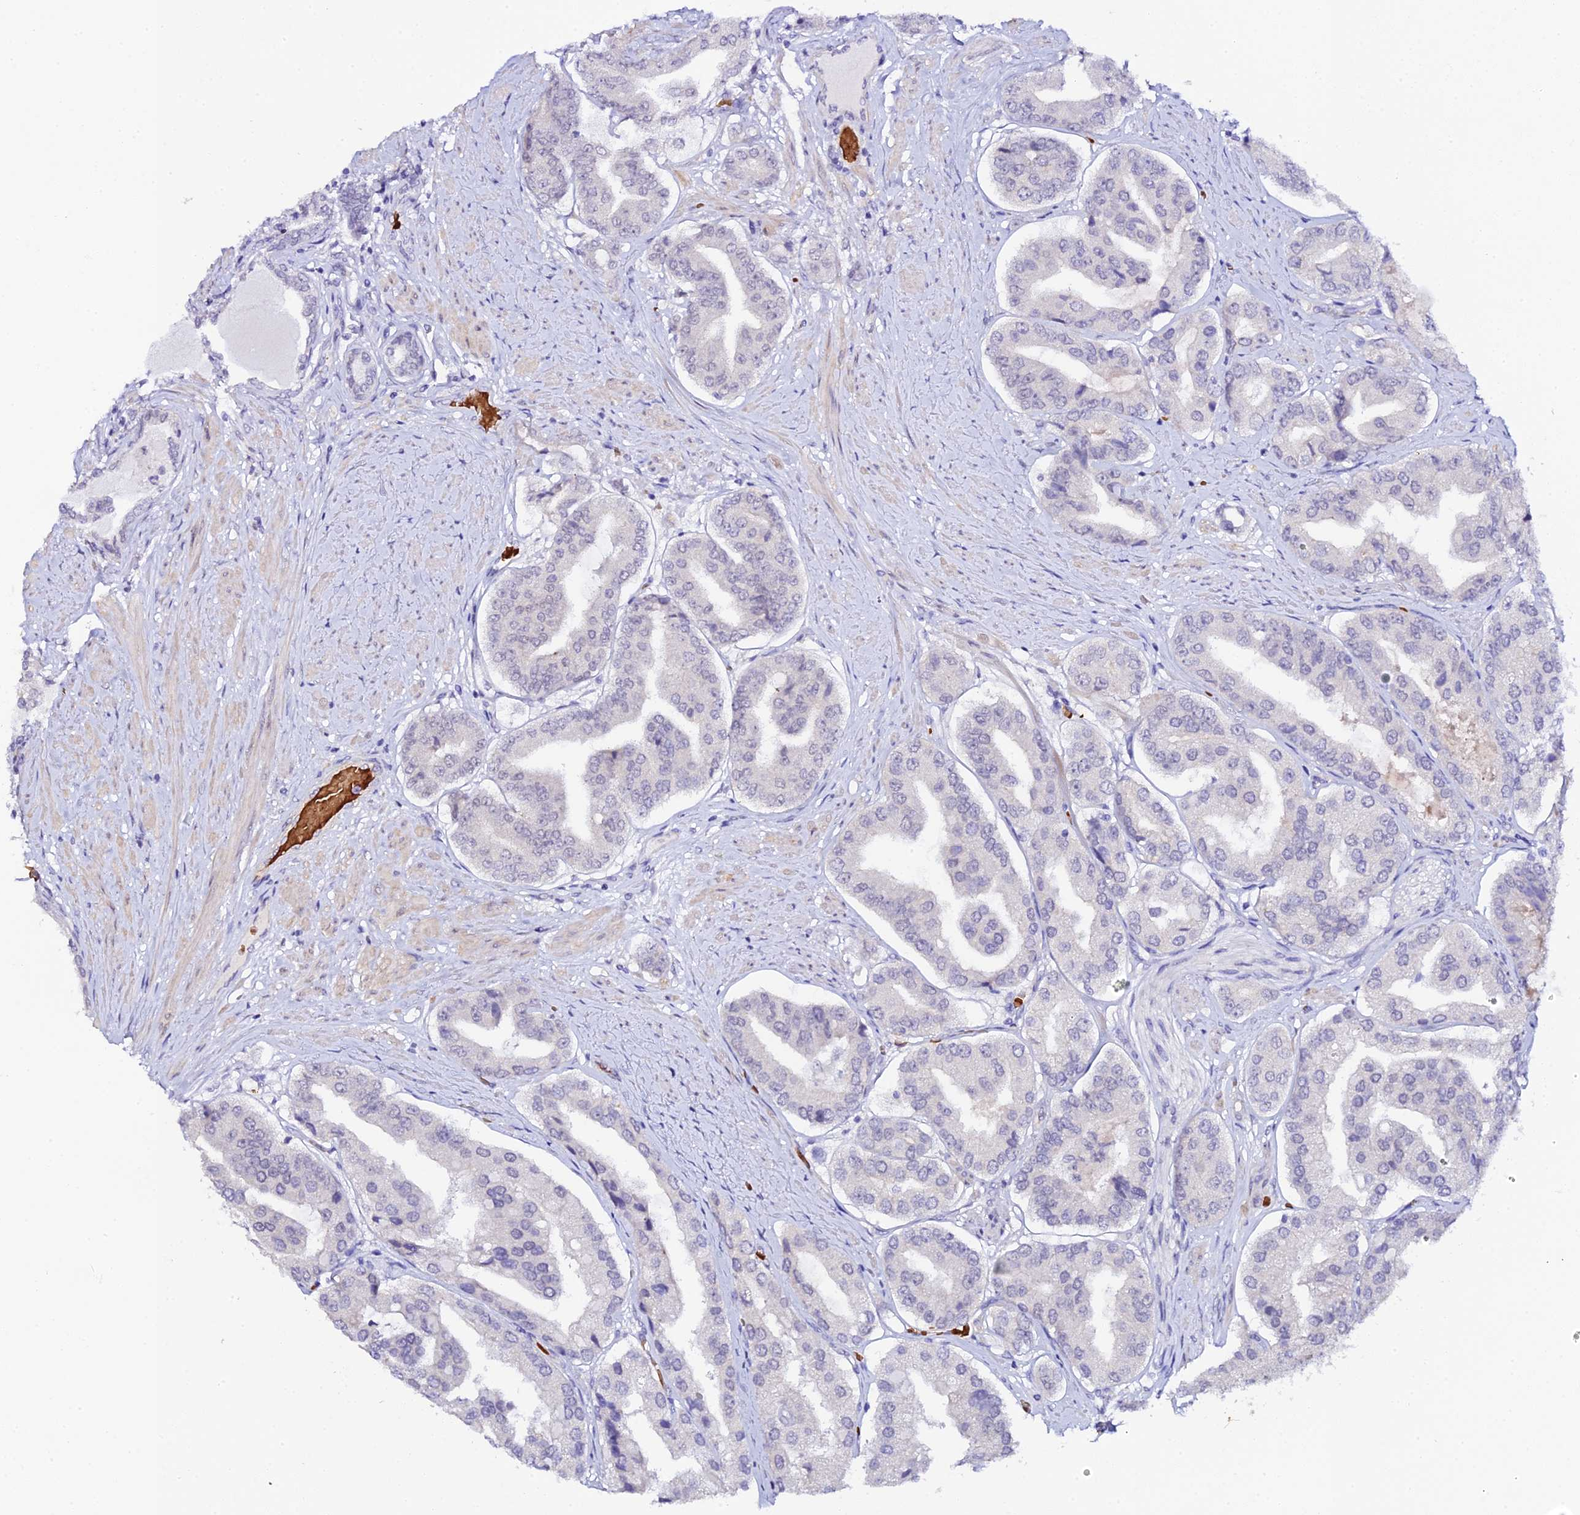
{"staining": {"intensity": "negative", "quantity": "none", "location": "none"}, "tissue": "prostate cancer", "cell_type": "Tumor cells", "image_type": "cancer", "snomed": [{"axis": "morphology", "description": "Adenocarcinoma, High grade"}, {"axis": "topography", "description": "Prostate"}], "caption": "Immunohistochemistry (IHC) of human high-grade adenocarcinoma (prostate) demonstrates no expression in tumor cells.", "gene": "CFAP45", "patient": {"sex": "male", "age": 63}}